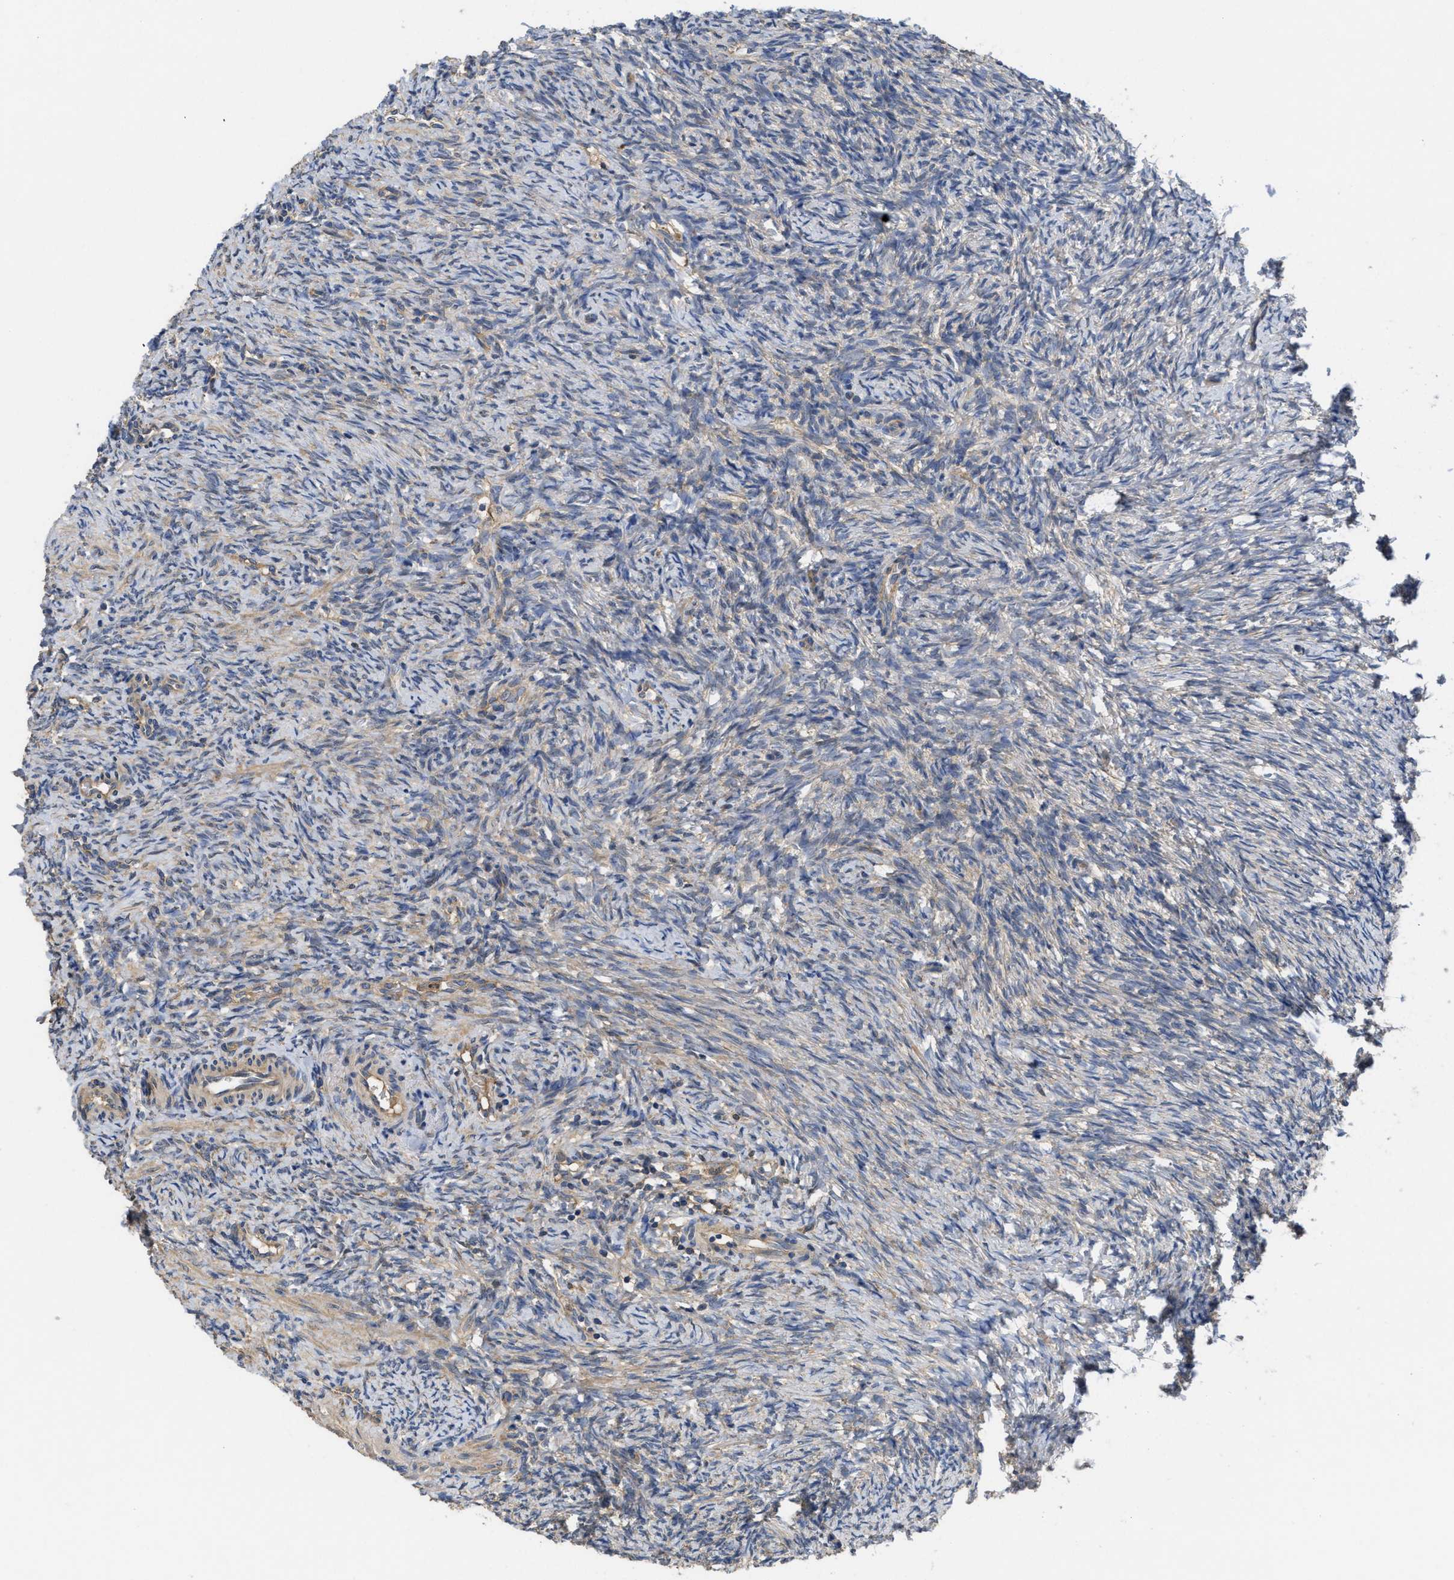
{"staining": {"intensity": "moderate", "quantity": ">75%", "location": "cytoplasmic/membranous"}, "tissue": "ovary", "cell_type": "Follicle cells", "image_type": "normal", "snomed": [{"axis": "morphology", "description": "Normal tissue, NOS"}, {"axis": "topography", "description": "Ovary"}], "caption": "Normal ovary reveals moderate cytoplasmic/membranous expression in about >75% of follicle cells, visualized by immunohistochemistry.", "gene": "RNF216", "patient": {"sex": "female", "age": 41}}